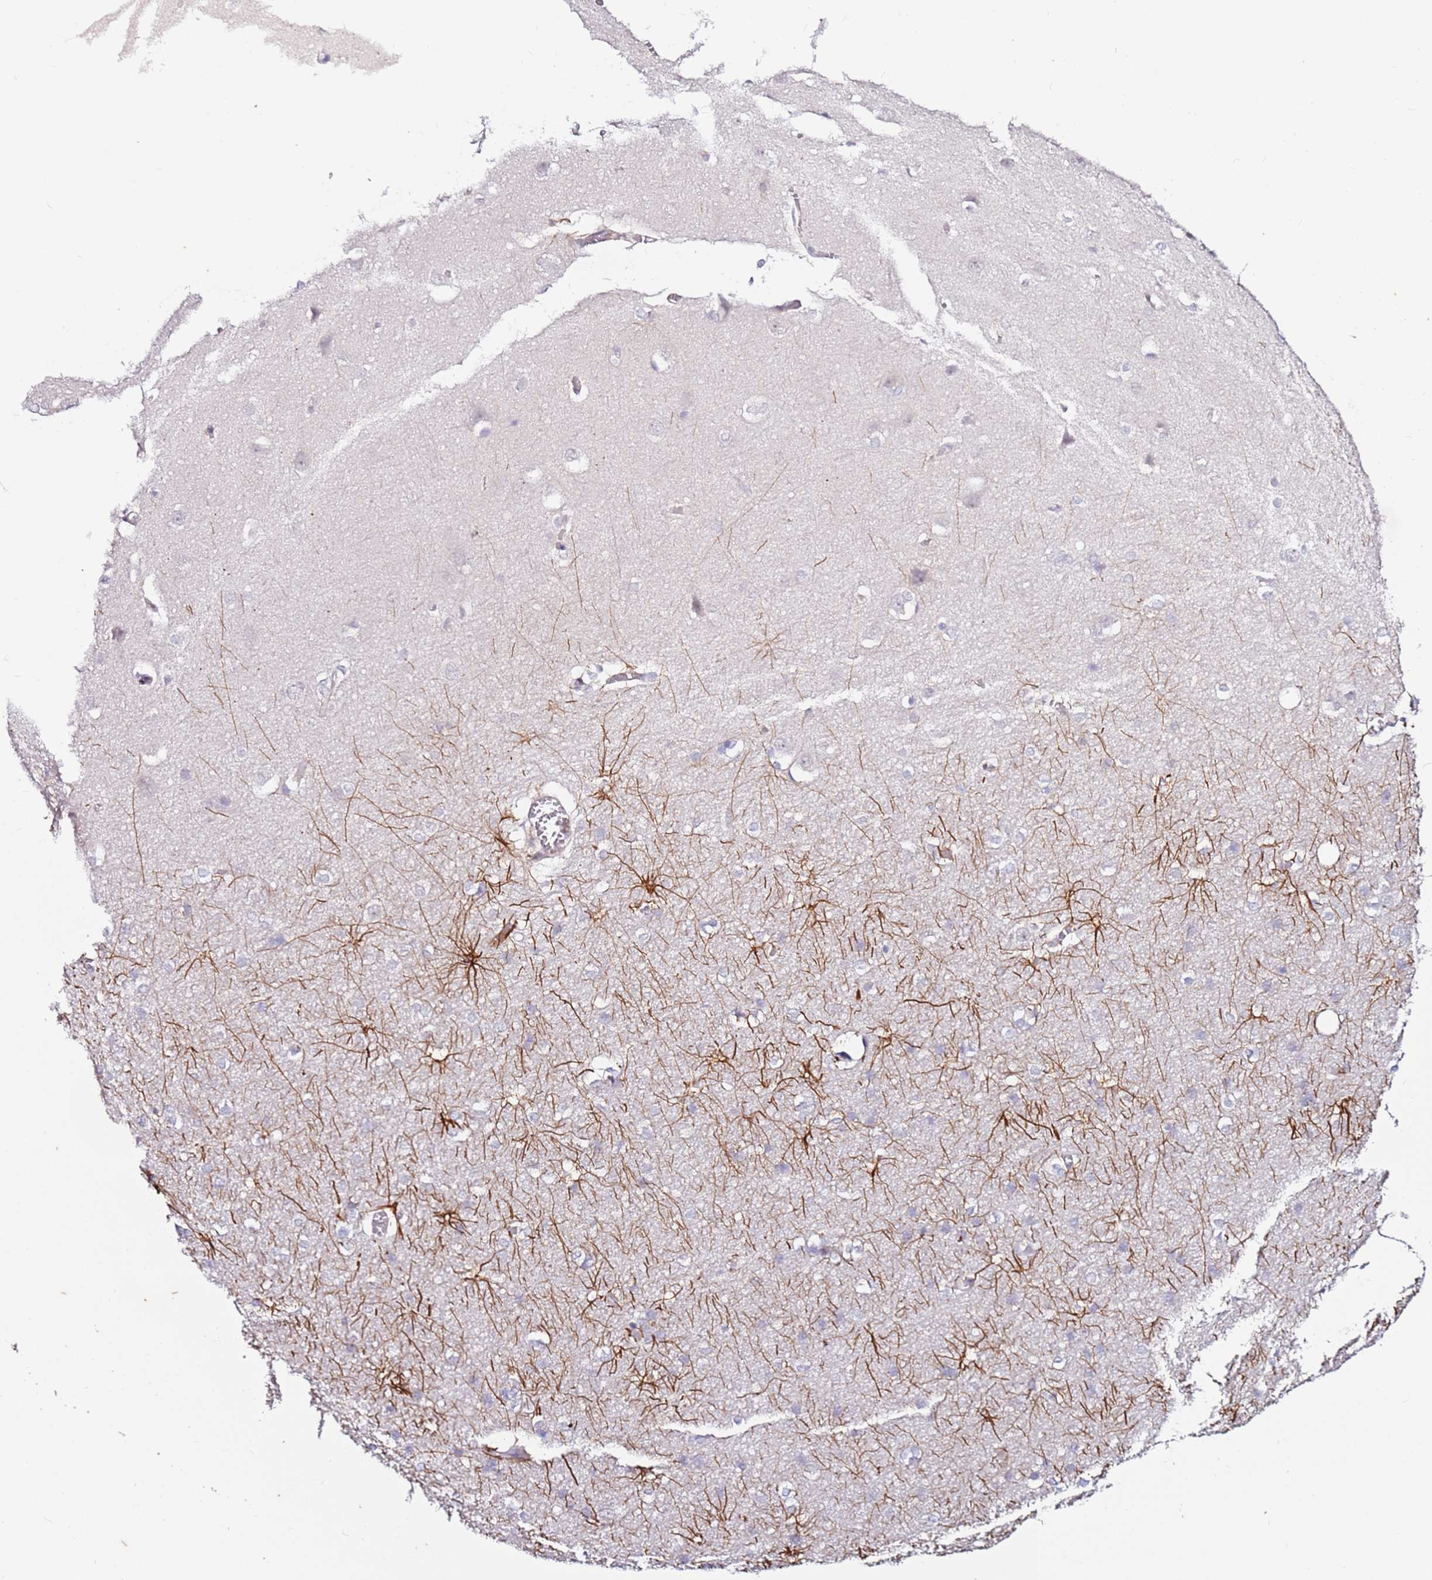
{"staining": {"intensity": "negative", "quantity": "none", "location": "none"}, "tissue": "cerebral cortex", "cell_type": "Endothelial cells", "image_type": "normal", "snomed": [{"axis": "morphology", "description": "Normal tissue, NOS"}, {"axis": "topography", "description": "Cerebral cortex"}], "caption": "A photomicrograph of cerebral cortex stained for a protein reveals no brown staining in endothelial cells. The staining is performed using DAB brown chromogen with nuclei counter-stained in using hematoxylin.", "gene": "SRRM5", "patient": {"sex": "male", "age": 37}}